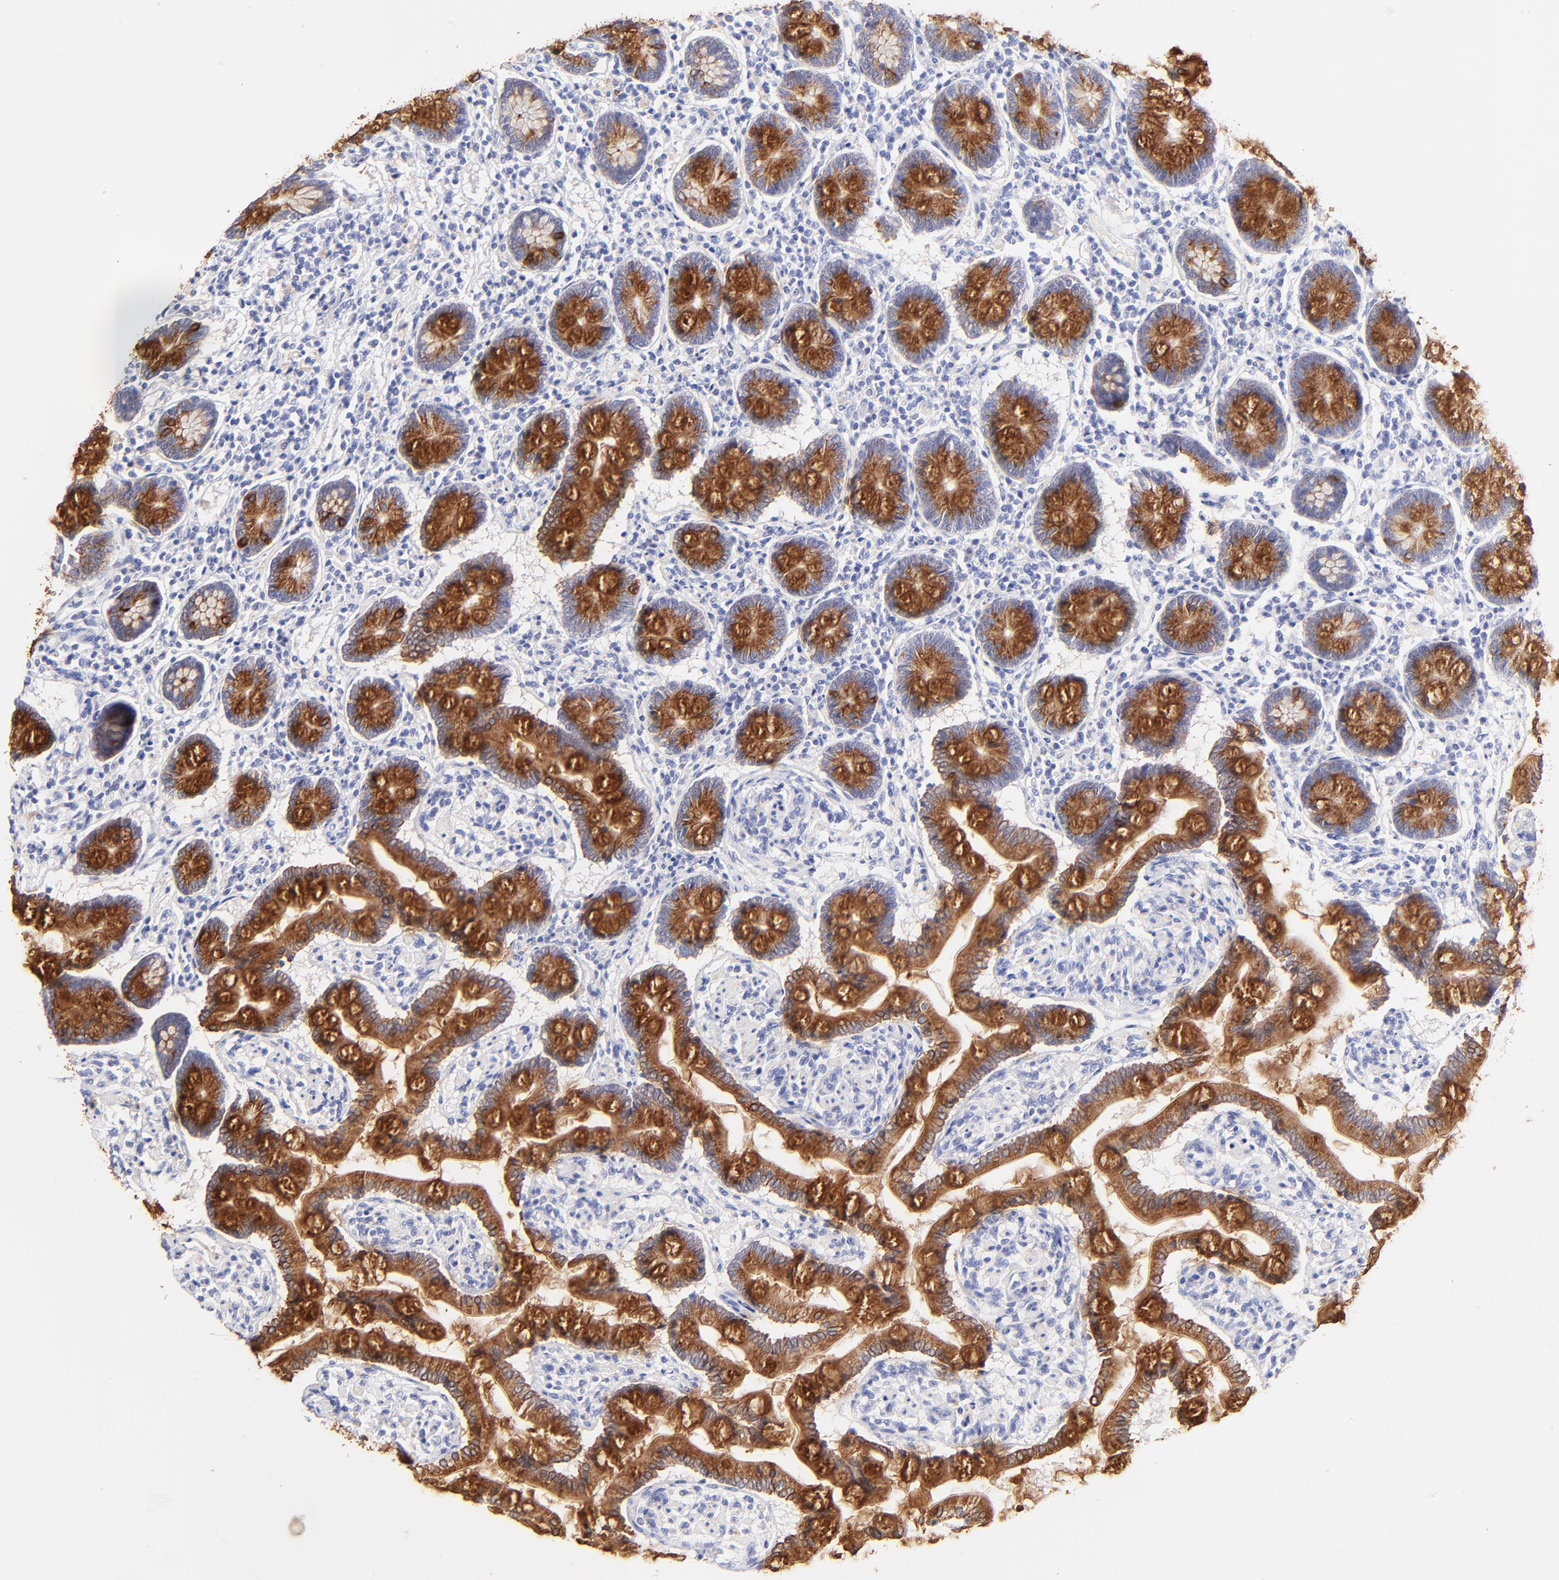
{"staining": {"intensity": "strong", "quantity": ">75%", "location": "cytoplasmic/membranous"}, "tissue": "small intestine", "cell_type": "Glandular cells", "image_type": "normal", "snomed": [{"axis": "morphology", "description": "Normal tissue, NOS"}, {"axis": "topography", "description": "Small intestine"}], "caption": "Protein staining of benign small intestine shows strong cytoplasmic/membranous positivity in approximately >75% of glandular cells.", "gene": "RAB3A", "patient": {"sex": "male", "age": 41}}